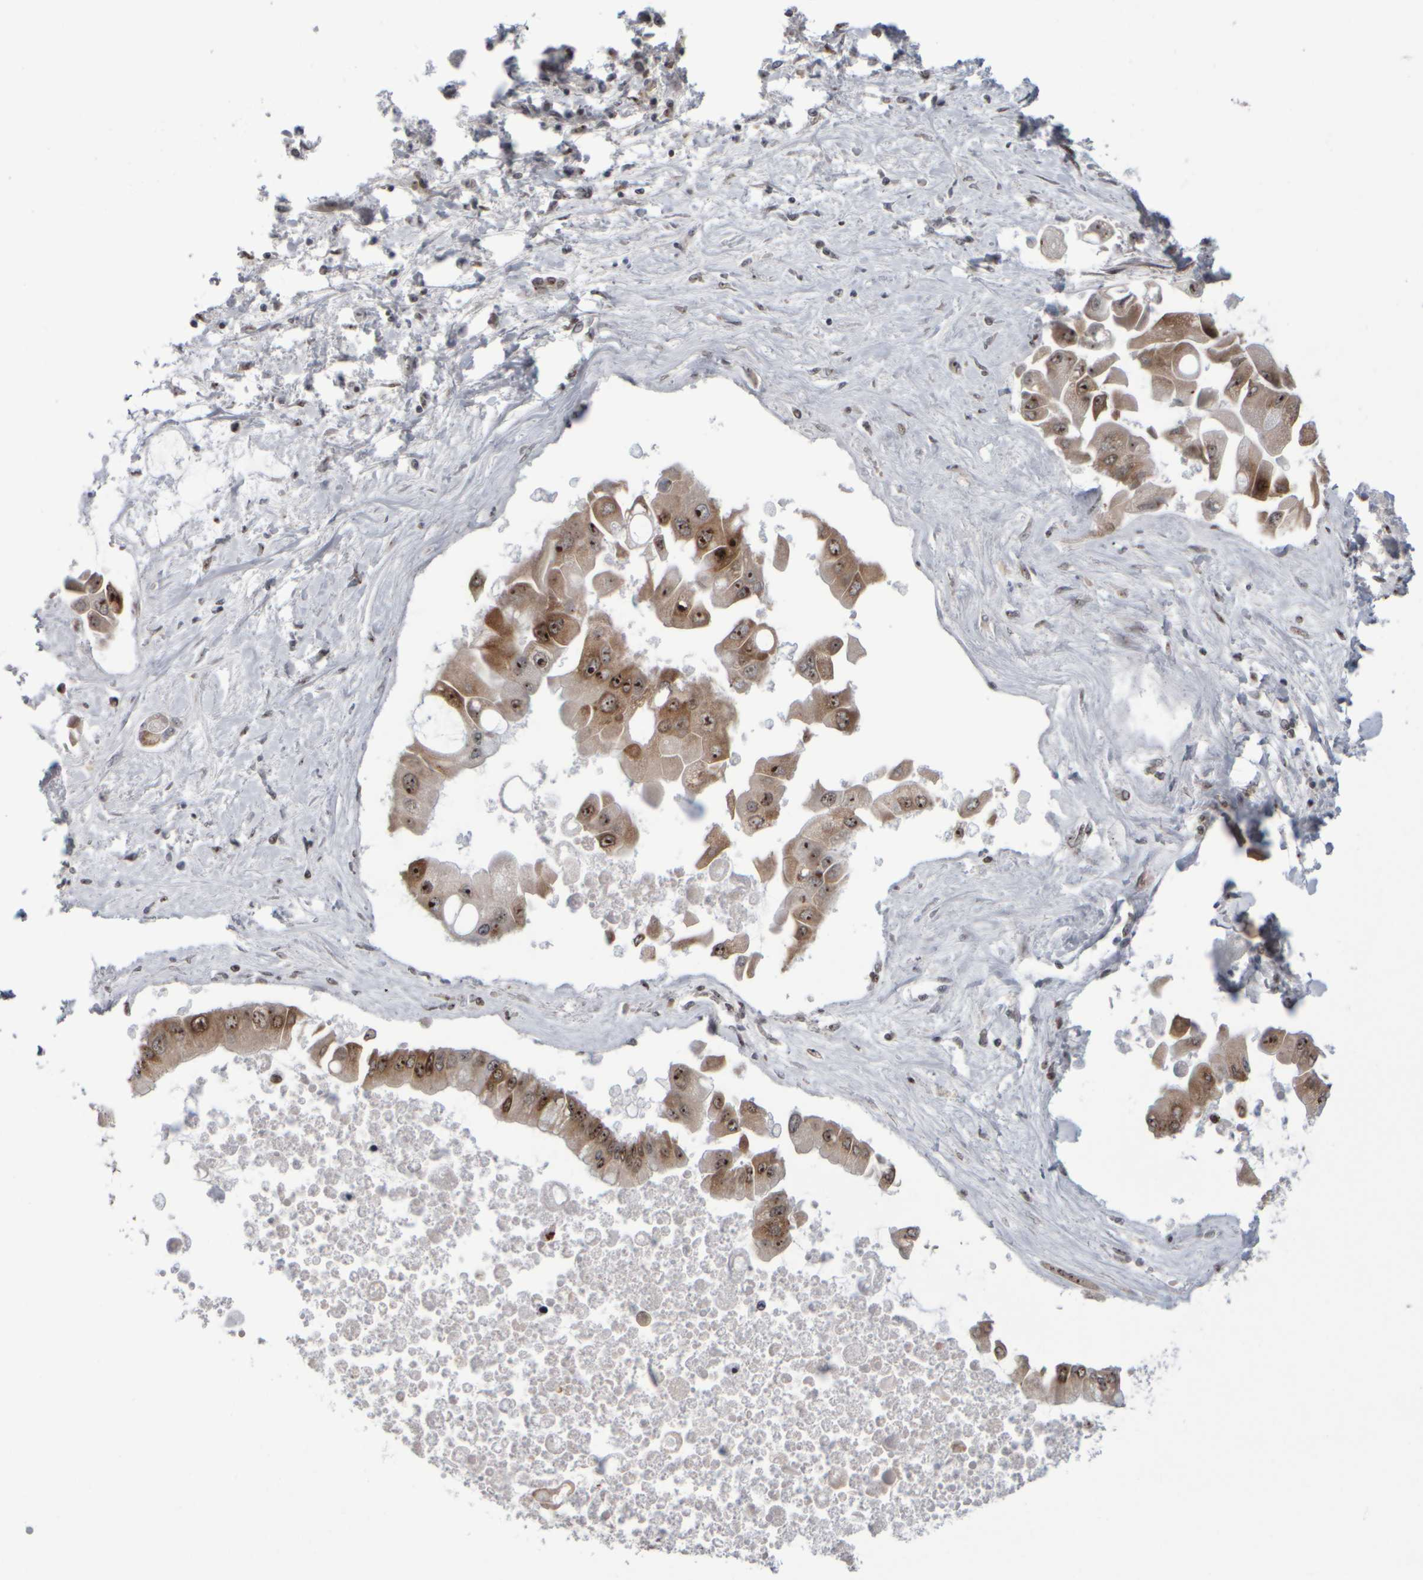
{"staining": {"intensity": "moderate", "quantity": ">75%", "location": "cytoplasmic/membranous,nuclear"}, "tissue": "liver cancer", "cell_type": "Tumor cells", "image_type": "cancer", "snomed": [{"axis": "morphology", "description": "Cholangiocarcinoma"}, {"axis": "topography", "description": "Liver"}], "caption": "This photomicrograph demonstrates IHC staining of human liver cancer, with medium moderate cytoplasmic/membranous and nuclear staining in approximately >75% of tumor cells.", "gene": "SURF6", "patient": {"sex": "male", "age": 50}}